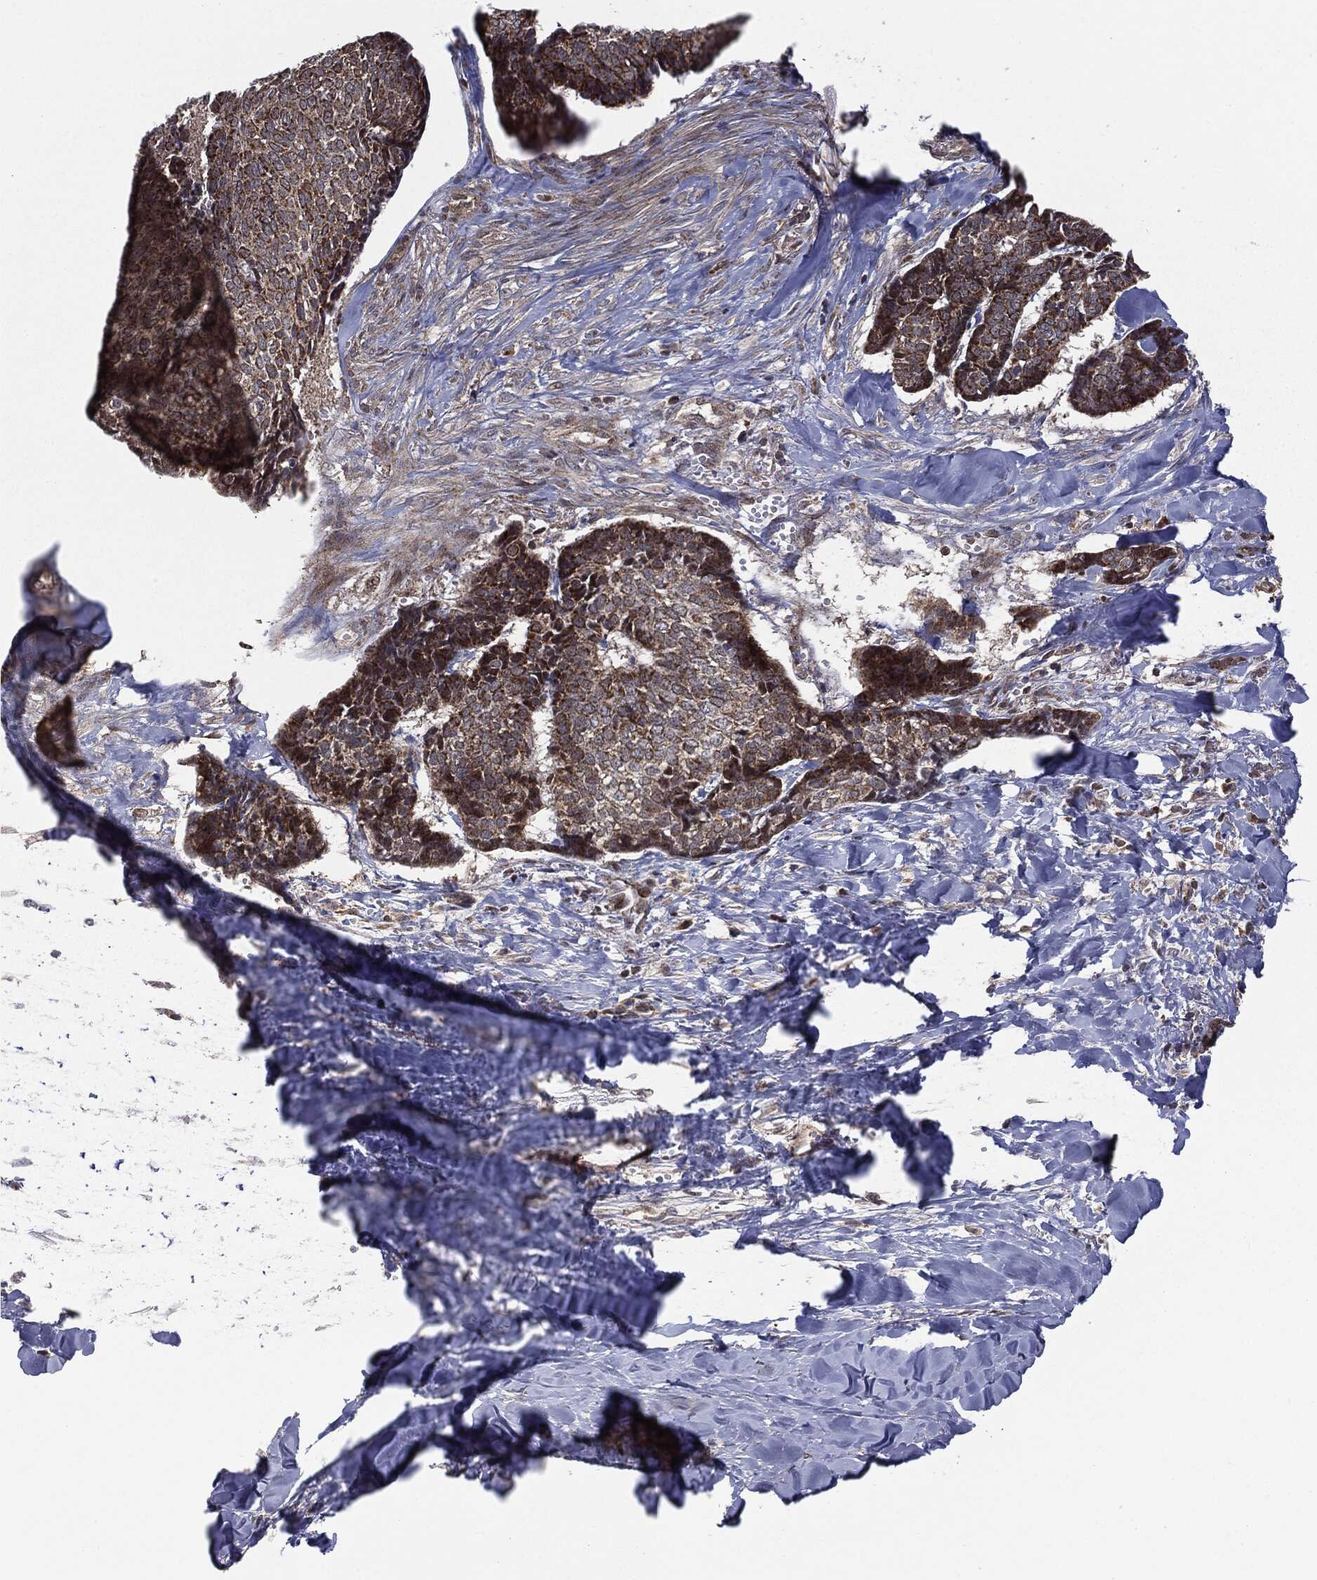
{"staining": {"intensity": "strong", "quantity": ">75%", "location": "cytoplasmic/membranous"}, "tissue": "skin cancer", "cell_type": "Tumor cells", "image_type": "cancer", "snomed": [{"axis": "morphology", "description": "Basal cell carcinoma"}, {"axis": "topography", "description": "Skin"}], "caption": "IHC histopathology image of skin basal cell carcinoma stained for a protein (brown), which shows high levels of strong cytoplasmic/membranous positivity in approximately >75% of tumor cells.", "gene": "MTOR", "patient": {"sex": "male", "age": 86}}